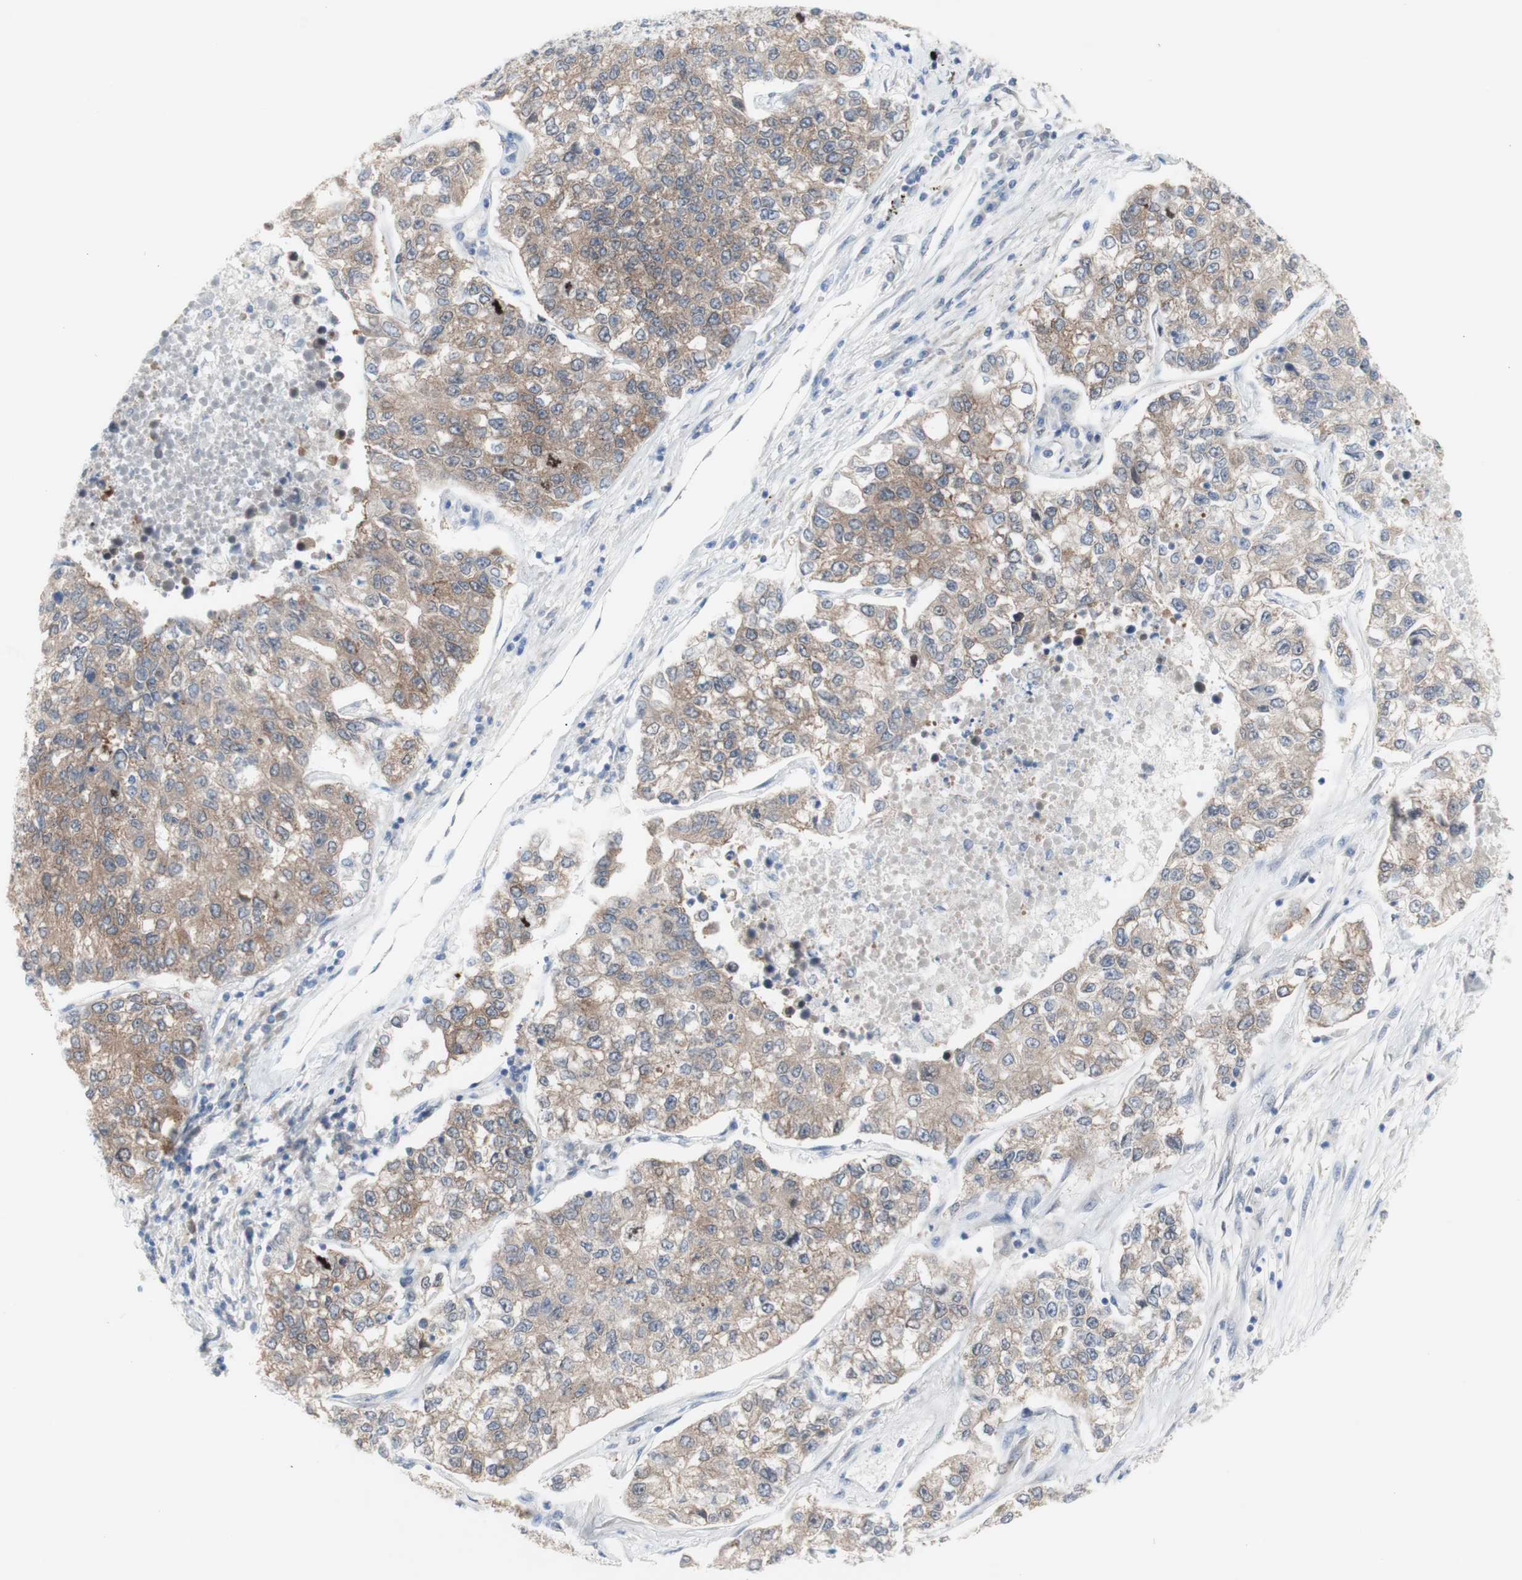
{"staining": {"intensity": "moderate", "quantity": ">75%", "location": "cytoplasmic/membranous"}, "tissue": "lung cancer", "cell_type": "Tumor cells", "image_type": "cancer", "snomed": [{"axis": "morphology", "description": "Adenocarcinoma, NOS"}, {"axis": "topography", "description": "Lung"}], "caption": "Immunohistochemistry image of neoplastic tissue: human lung cancer (adenocarcinoma) stained using IHC displays medium levels of moderate protein expression localized specifically in the cytoplasmic/membranous of tumor cells, appearing as a cytoplasmic/membranous brown color.", "gene": "PRMT5", "patient": {"sex": "male", "age": 49}}